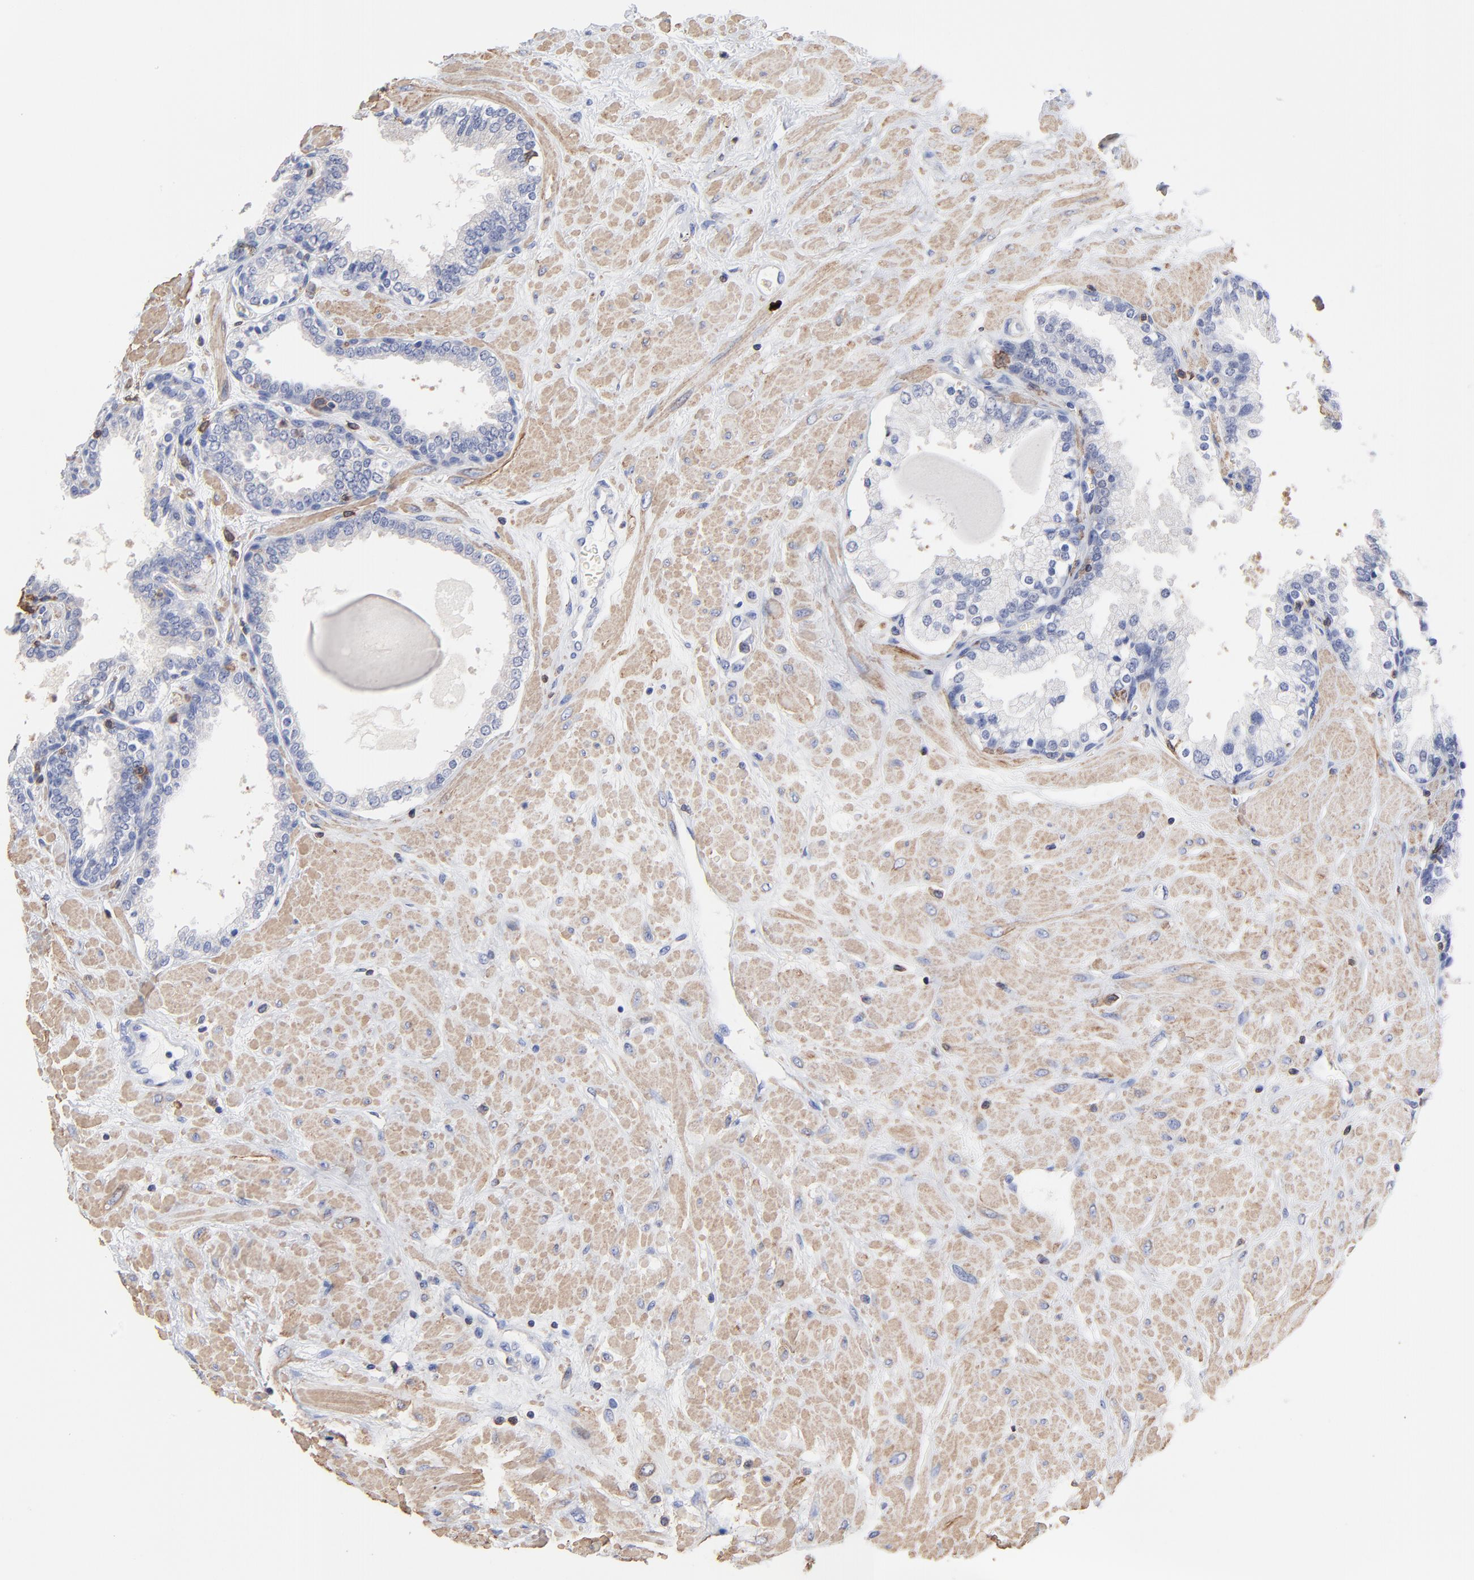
{"staining": {"intensity": "negative", "quantity": "none", "location": "none"}, "tissue": "prostate", "cell_type": "Glandular cells", "image_type": "normal", "snomed": [{"axis": "morphology", "description": "Normal tissue, NOS"}, {"axis": "topography", "description": "Prostate"}], "caption": "The histopathology image reveals no staining of glandular cells in benign prostate.", "gene": "ASL", "patient": {"sex": "male", "age": 51}}